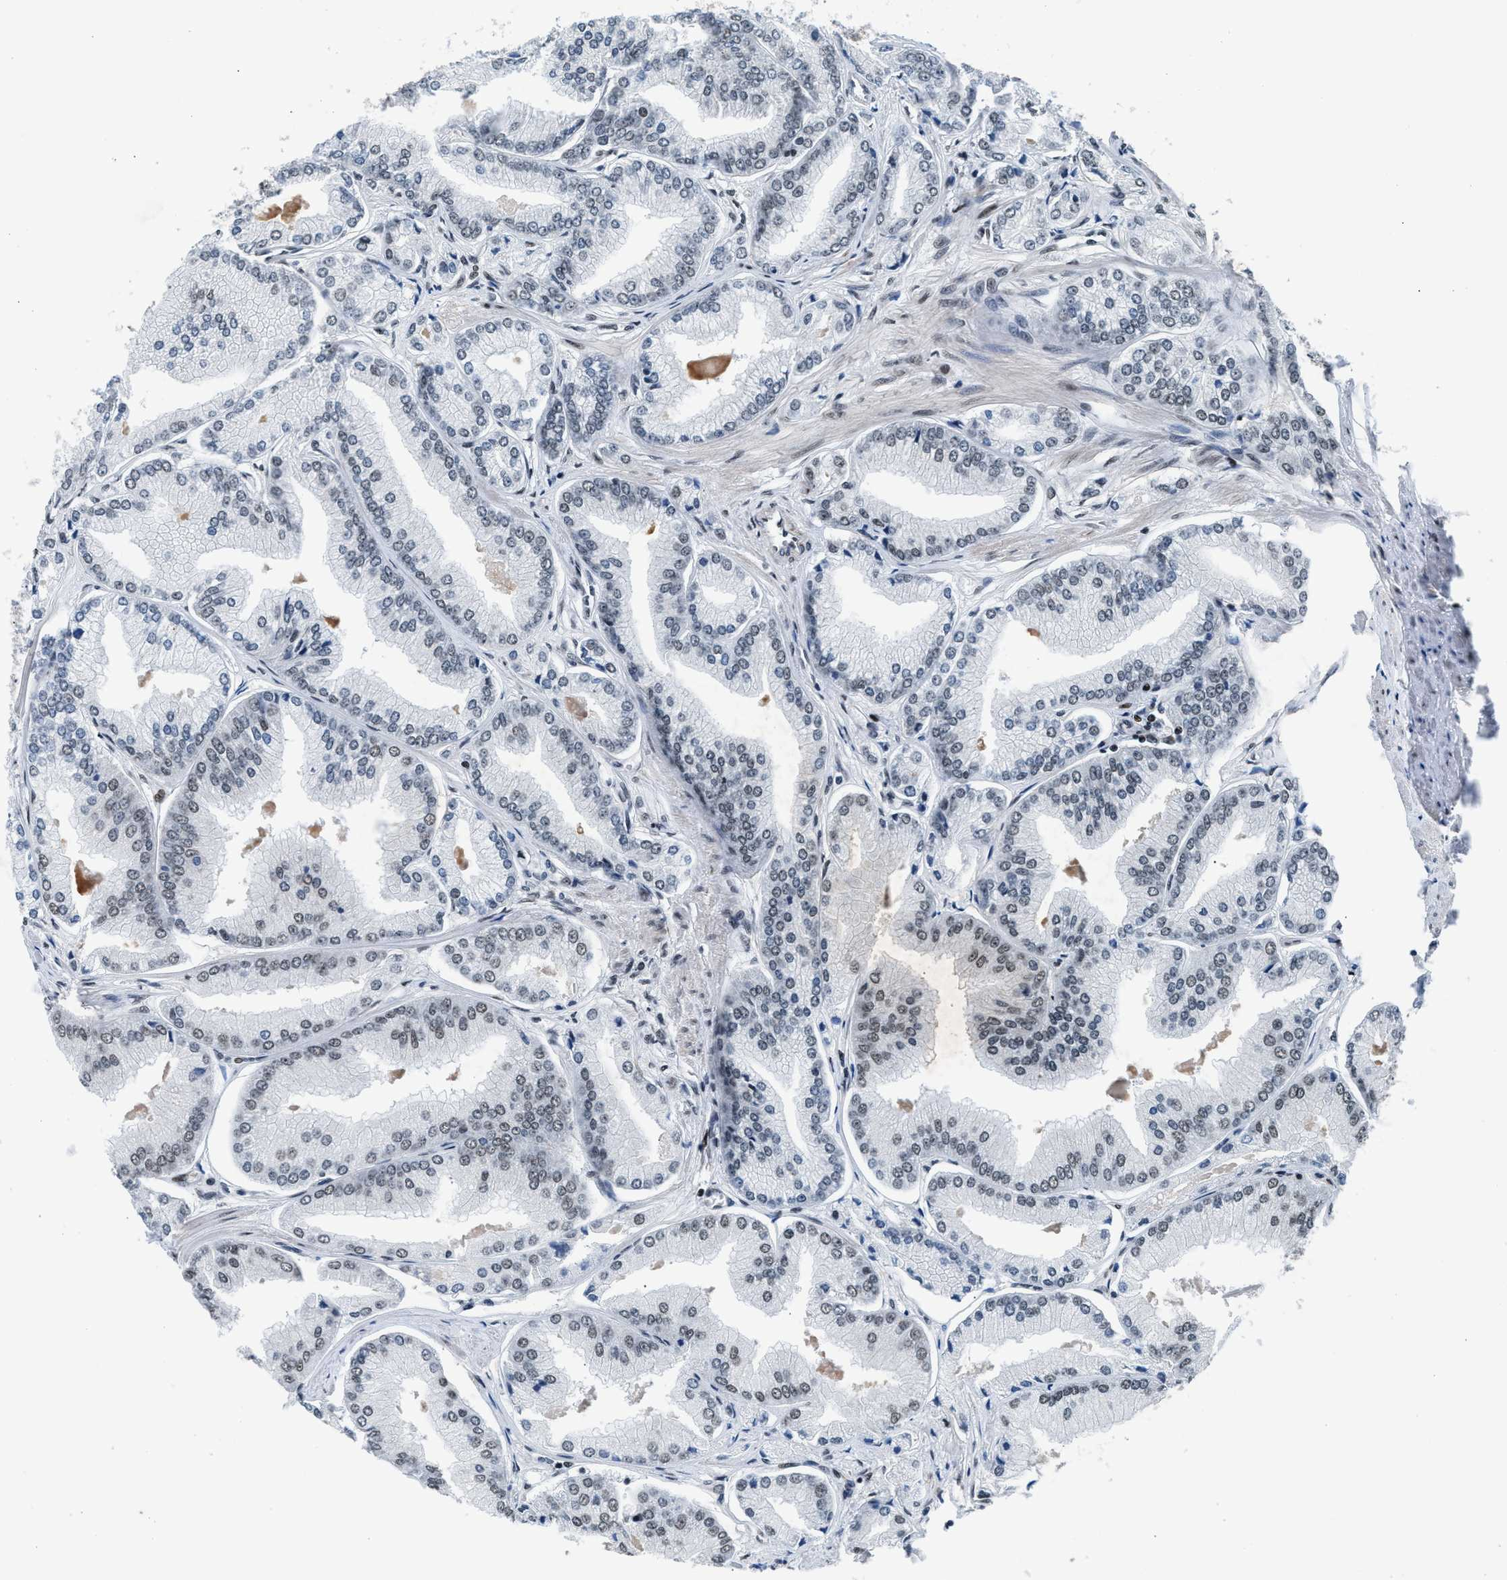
{"staining": {"intensity": "weak", "quantity": "<25%", "location": "nuclear"}, "tissue": "prostate cancer", "cell_type": "Tumor cells", "image_type": "cancer", "snomed": [{"axis": "morphology", "description": "Adenocarcinoma, Low grade"}, {"axis": "topography", "description": "Prostate"}], "caption": "This is a image of immunohistochemistry staining of prostate cancer (low-grade adenocarcinoma), which shows no expression in tumor cells.", "gene": "PRRC2B", "patient": {"sex": "male", "age": 52}}